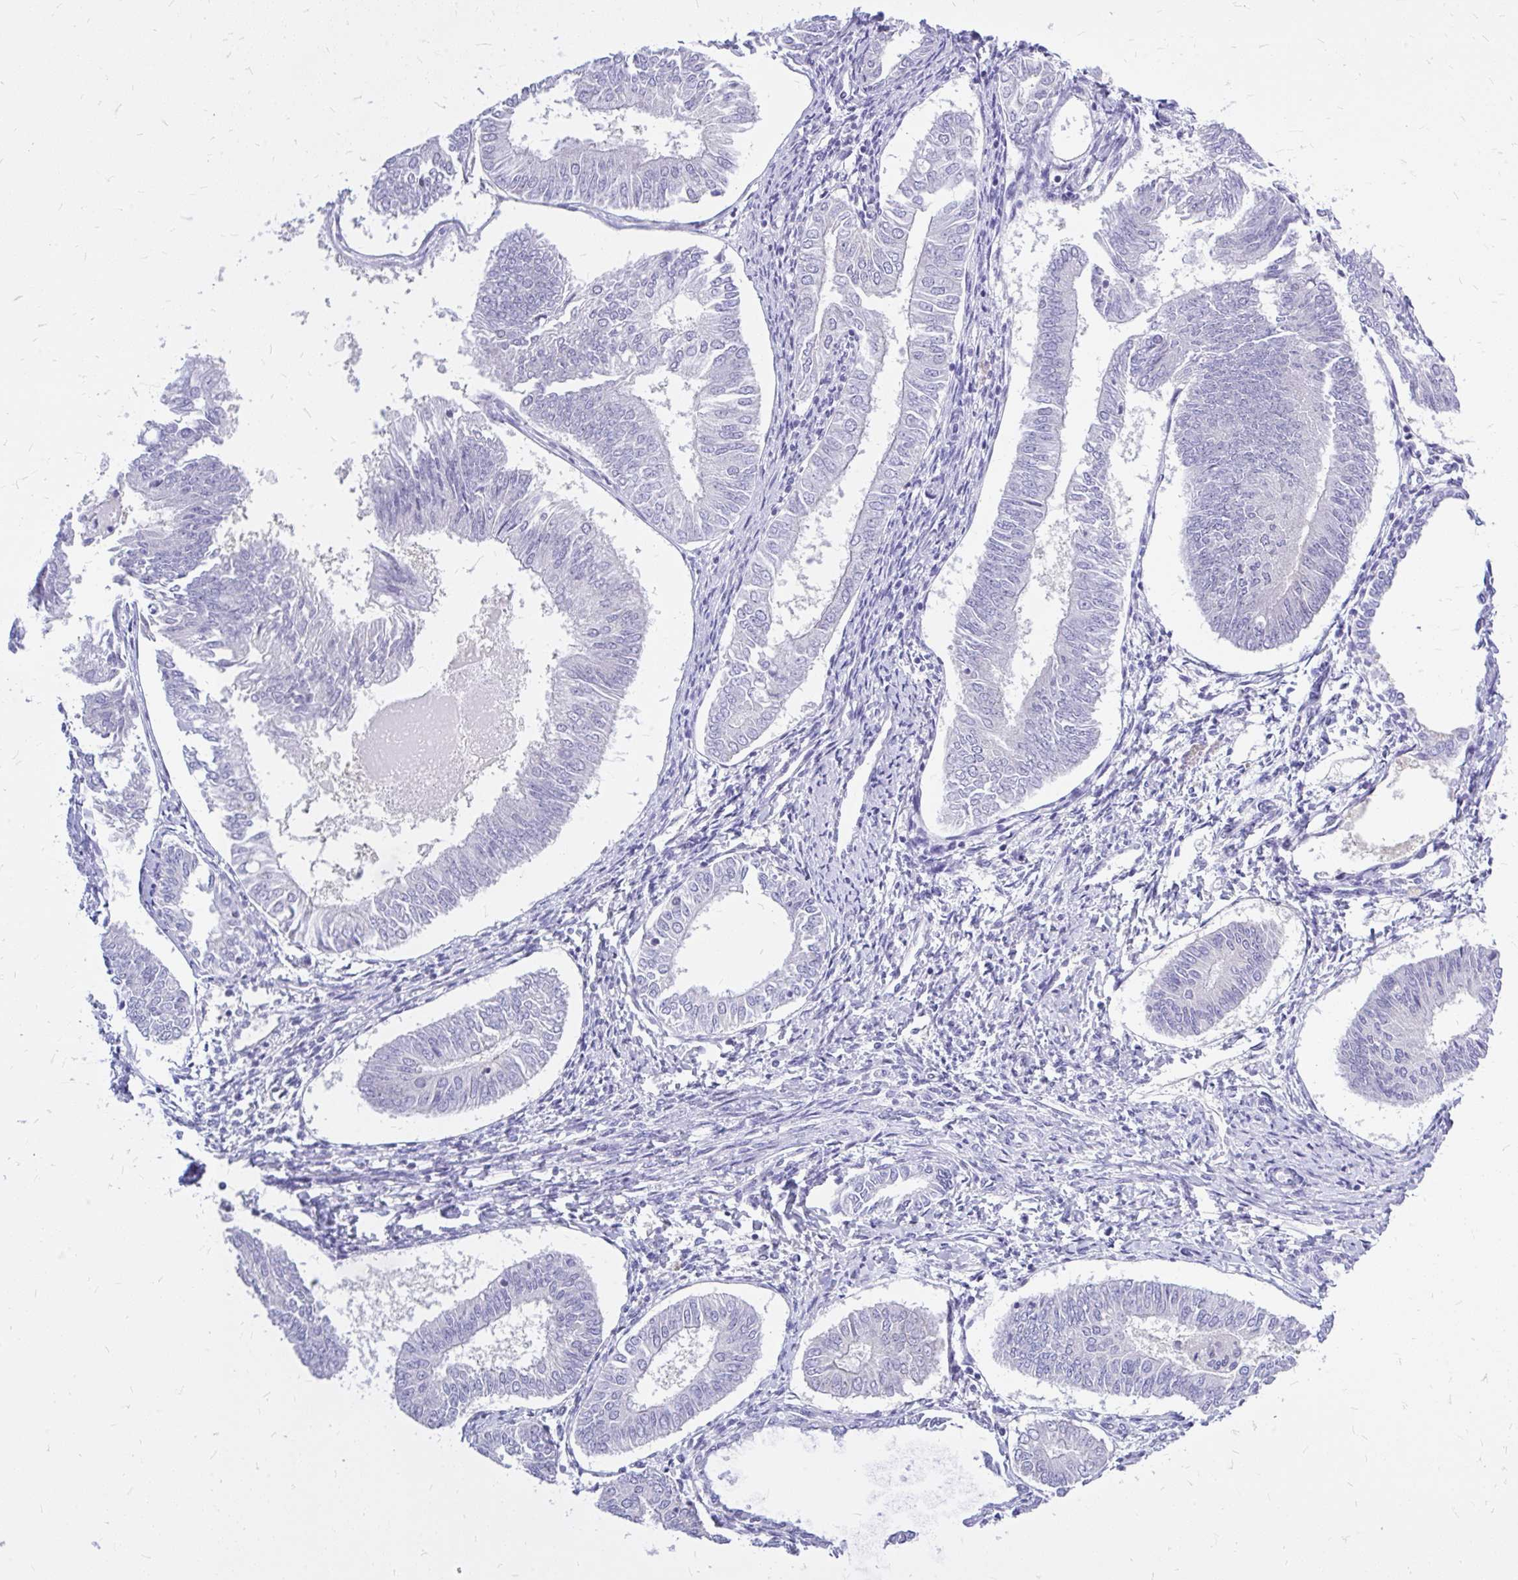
{"staining": {"intensity": "negative", "quantity": "none", "location": "none"}, "tissue": "endometrial cancer", "cell_type": "Tumor cells", "image_type": "cancer", "snomed": [{"axis": "morphology", "description": "Adenocarcinoma, NOS"}, {"axis": "topography", "description": "Endometrium"}], "caption": "Tumor cells show no significant positivity in endometrial cancer.", "gene": "MAP1LC3A", "patient": {"sex": "female", "age": 58}}